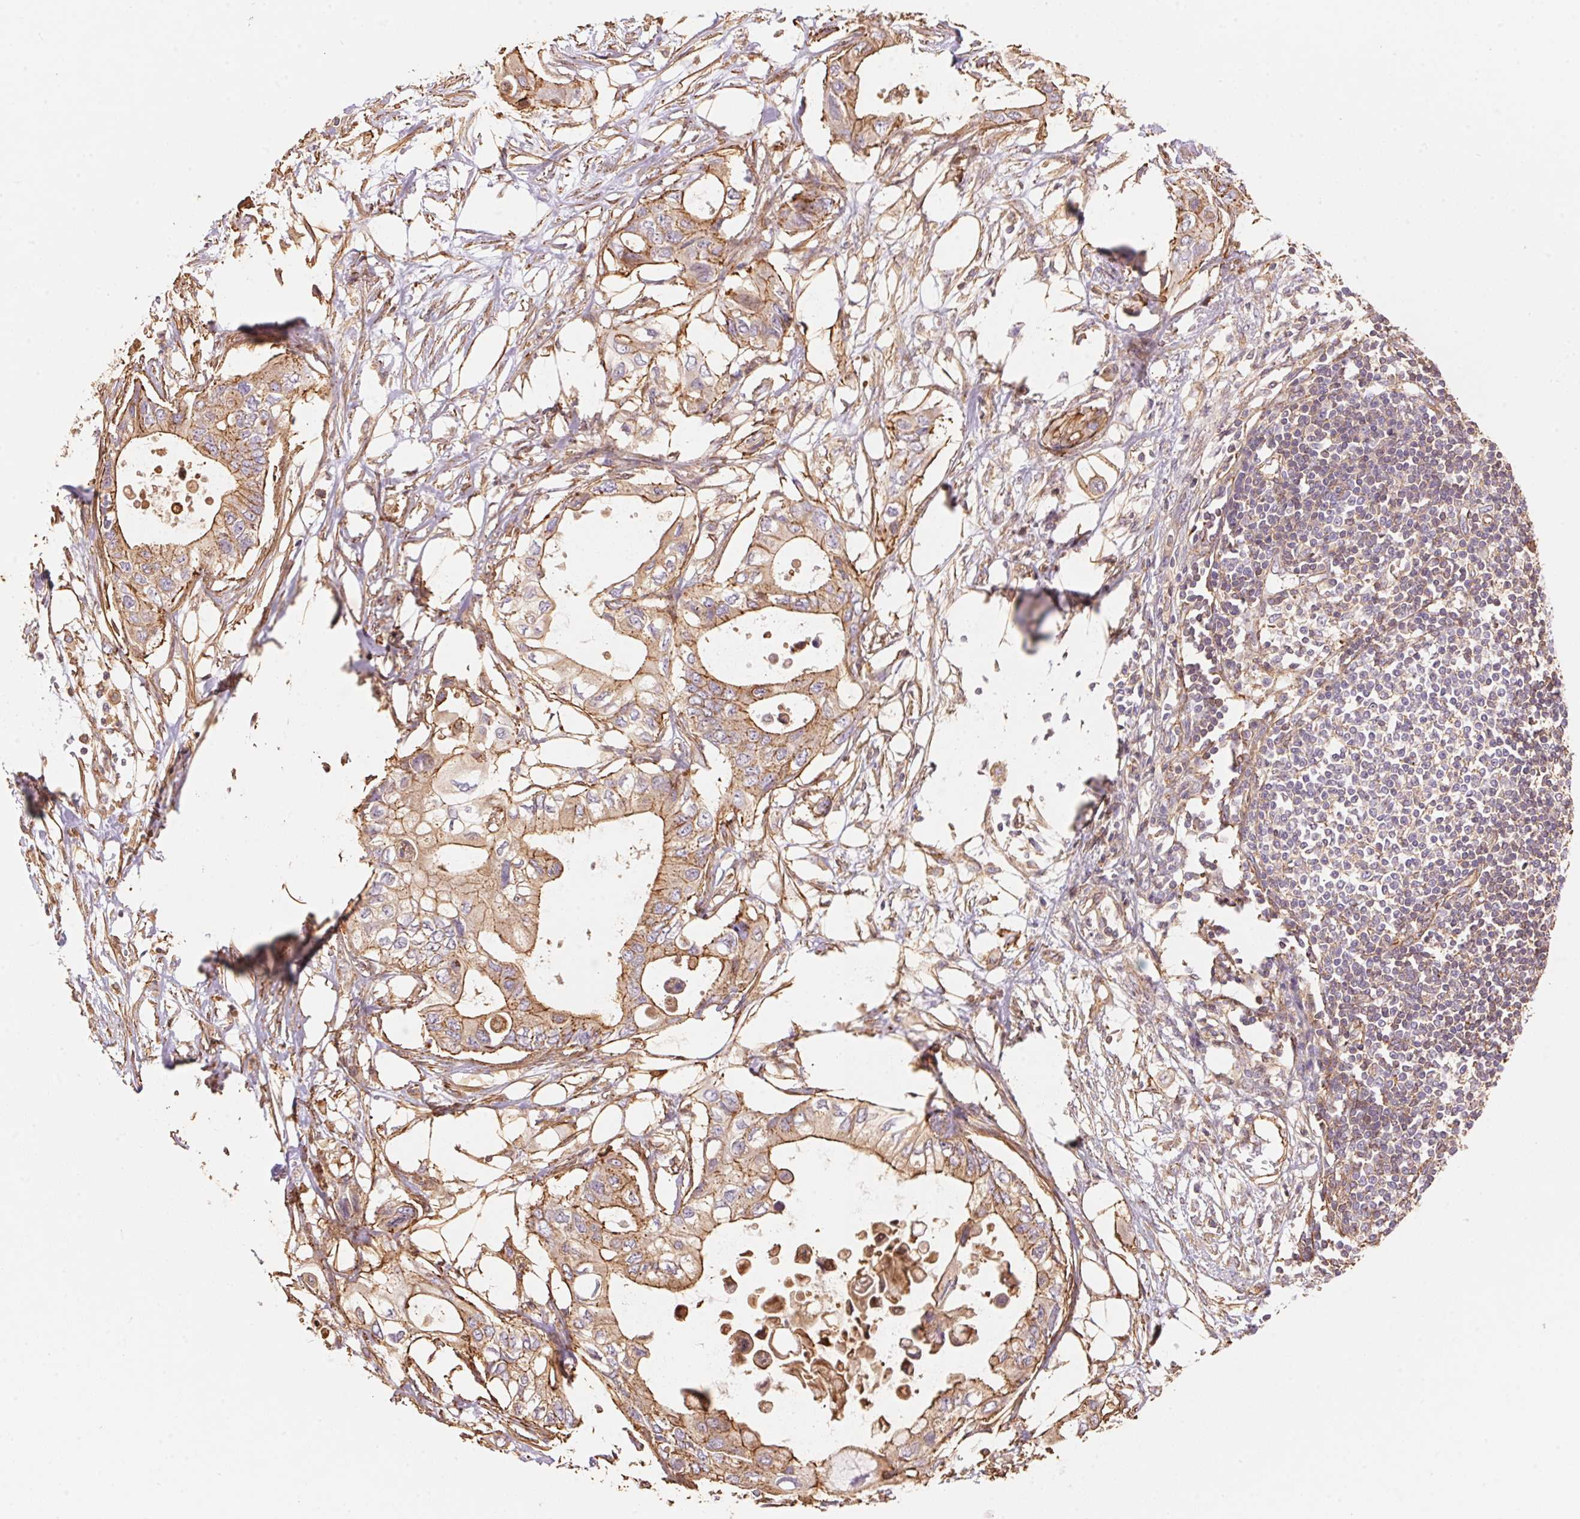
{"staining": {"intensity": "moderate", "quantity": ">75%", "location": "cytoplasmic/membranous"}, "tissue": "pancreatic cancer", "cell_type": "Tumor cells", "image_type": "cancer", "snomed": [{"axis": "morphology", "description": "Adenocarcinoma, NOS"}, {"axis": "topography", "description": "Pancreas"}], "caption": "Protein staining of pancreatic adenocarcinoma tissue reveals moderate cytoplasmic/membranous positivity in approximately >75% of tumor cells.", "gene": "FRAS1", "patient": {"sex": "female", "age": 63}}